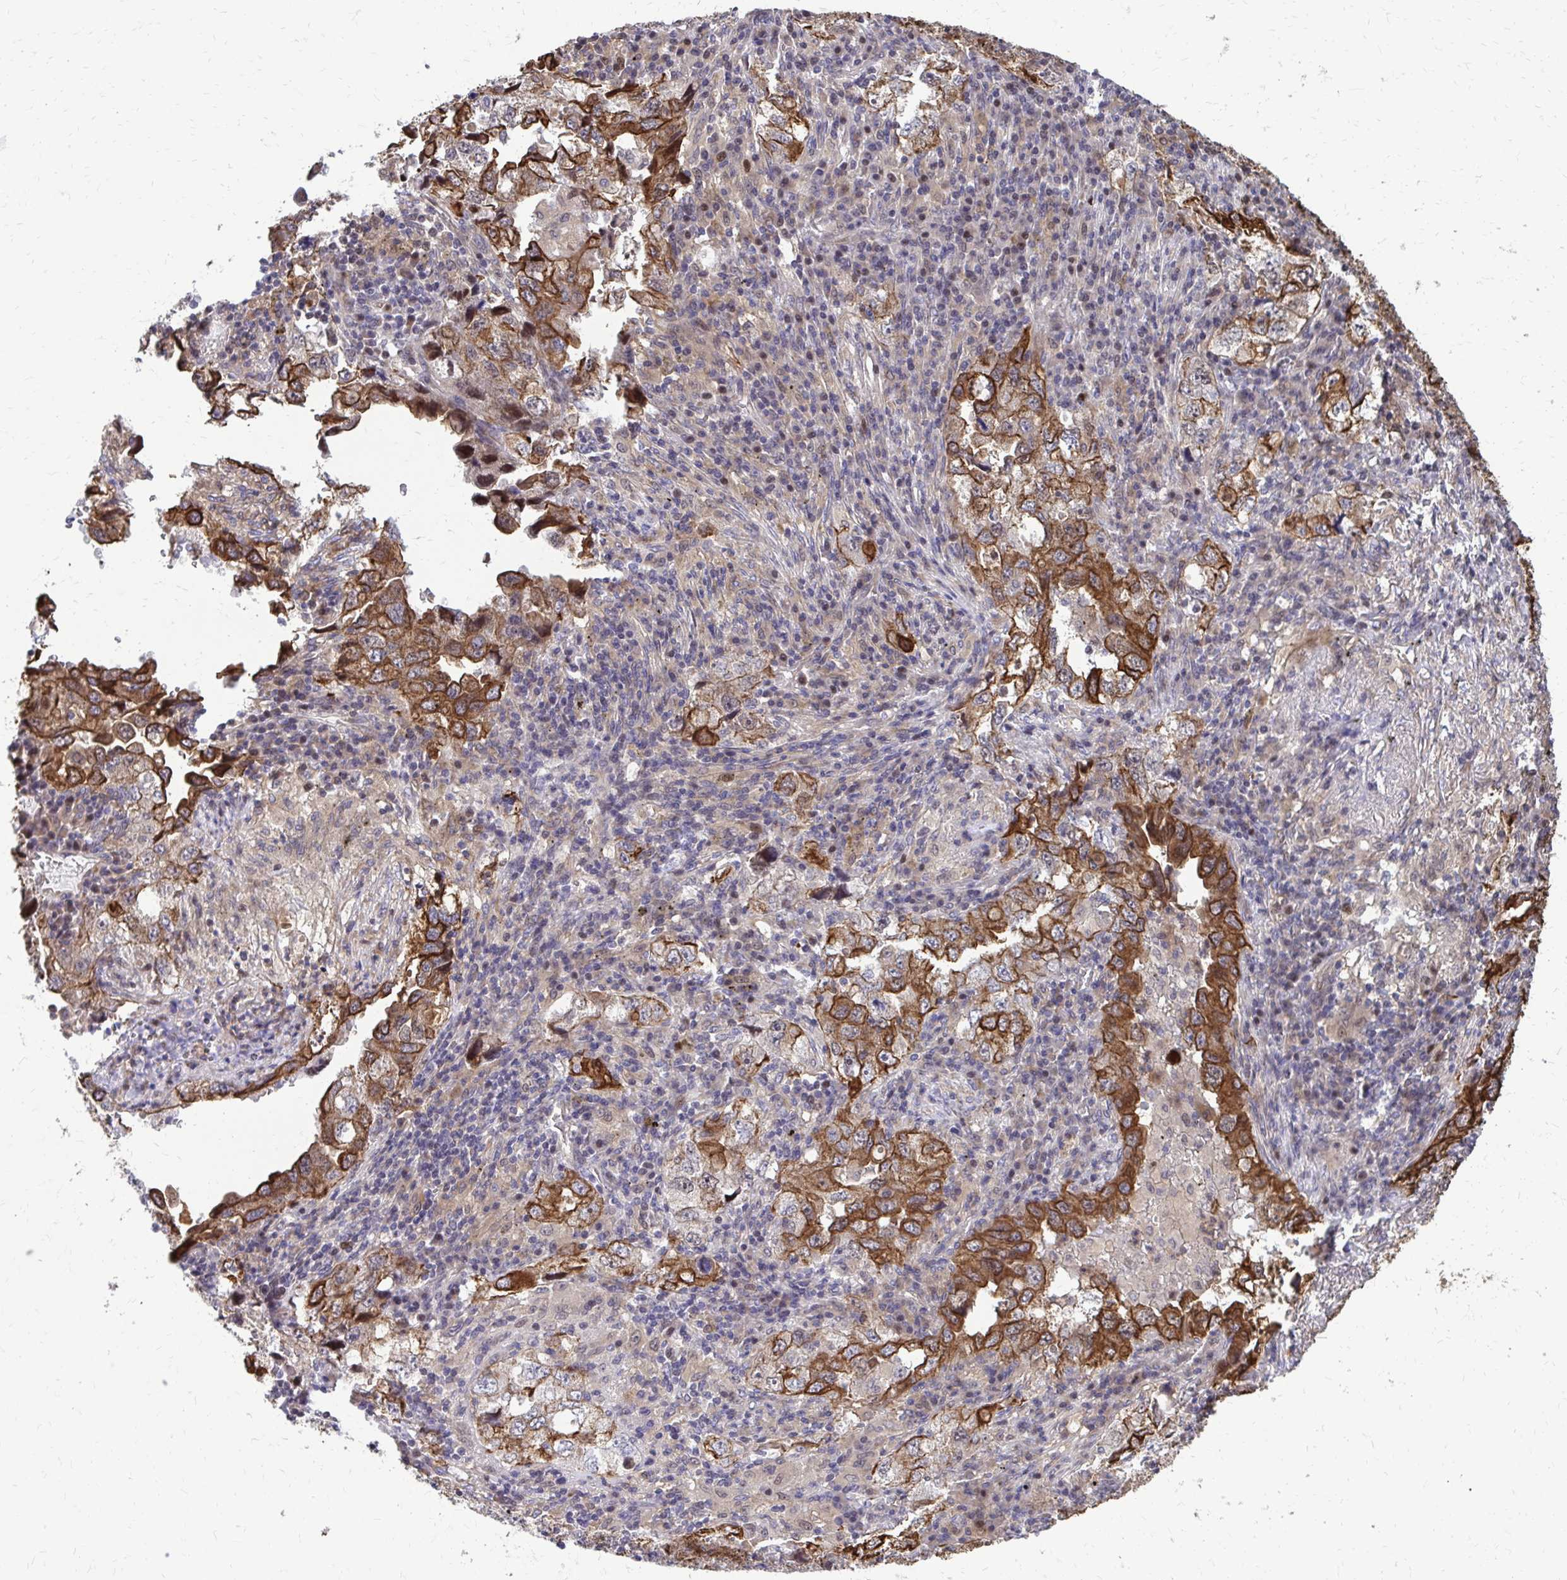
{"staining": {"intensity": "strong", "quantity": ">75%", "location": "cytoplasmic/membranous,nuclear"}, "tissue": "lung cancer", "cell_type": "Tumor cells", "image_type": "cancer", "snomed": [{"axis": "morphology", "description": "Adenocarcinoma, NOS"}, {"axis": "topography", "description": "Lung"}], "caption": "Adenocarcinoma (lung) tissue exhibits strong cytoplasmic/membranous and nuclear staining in about >75% of tumor cells, visualized by immunohistochemistry.", "gene": "ANKRD30B", "patient": {"sex": "female", "age": 57}}